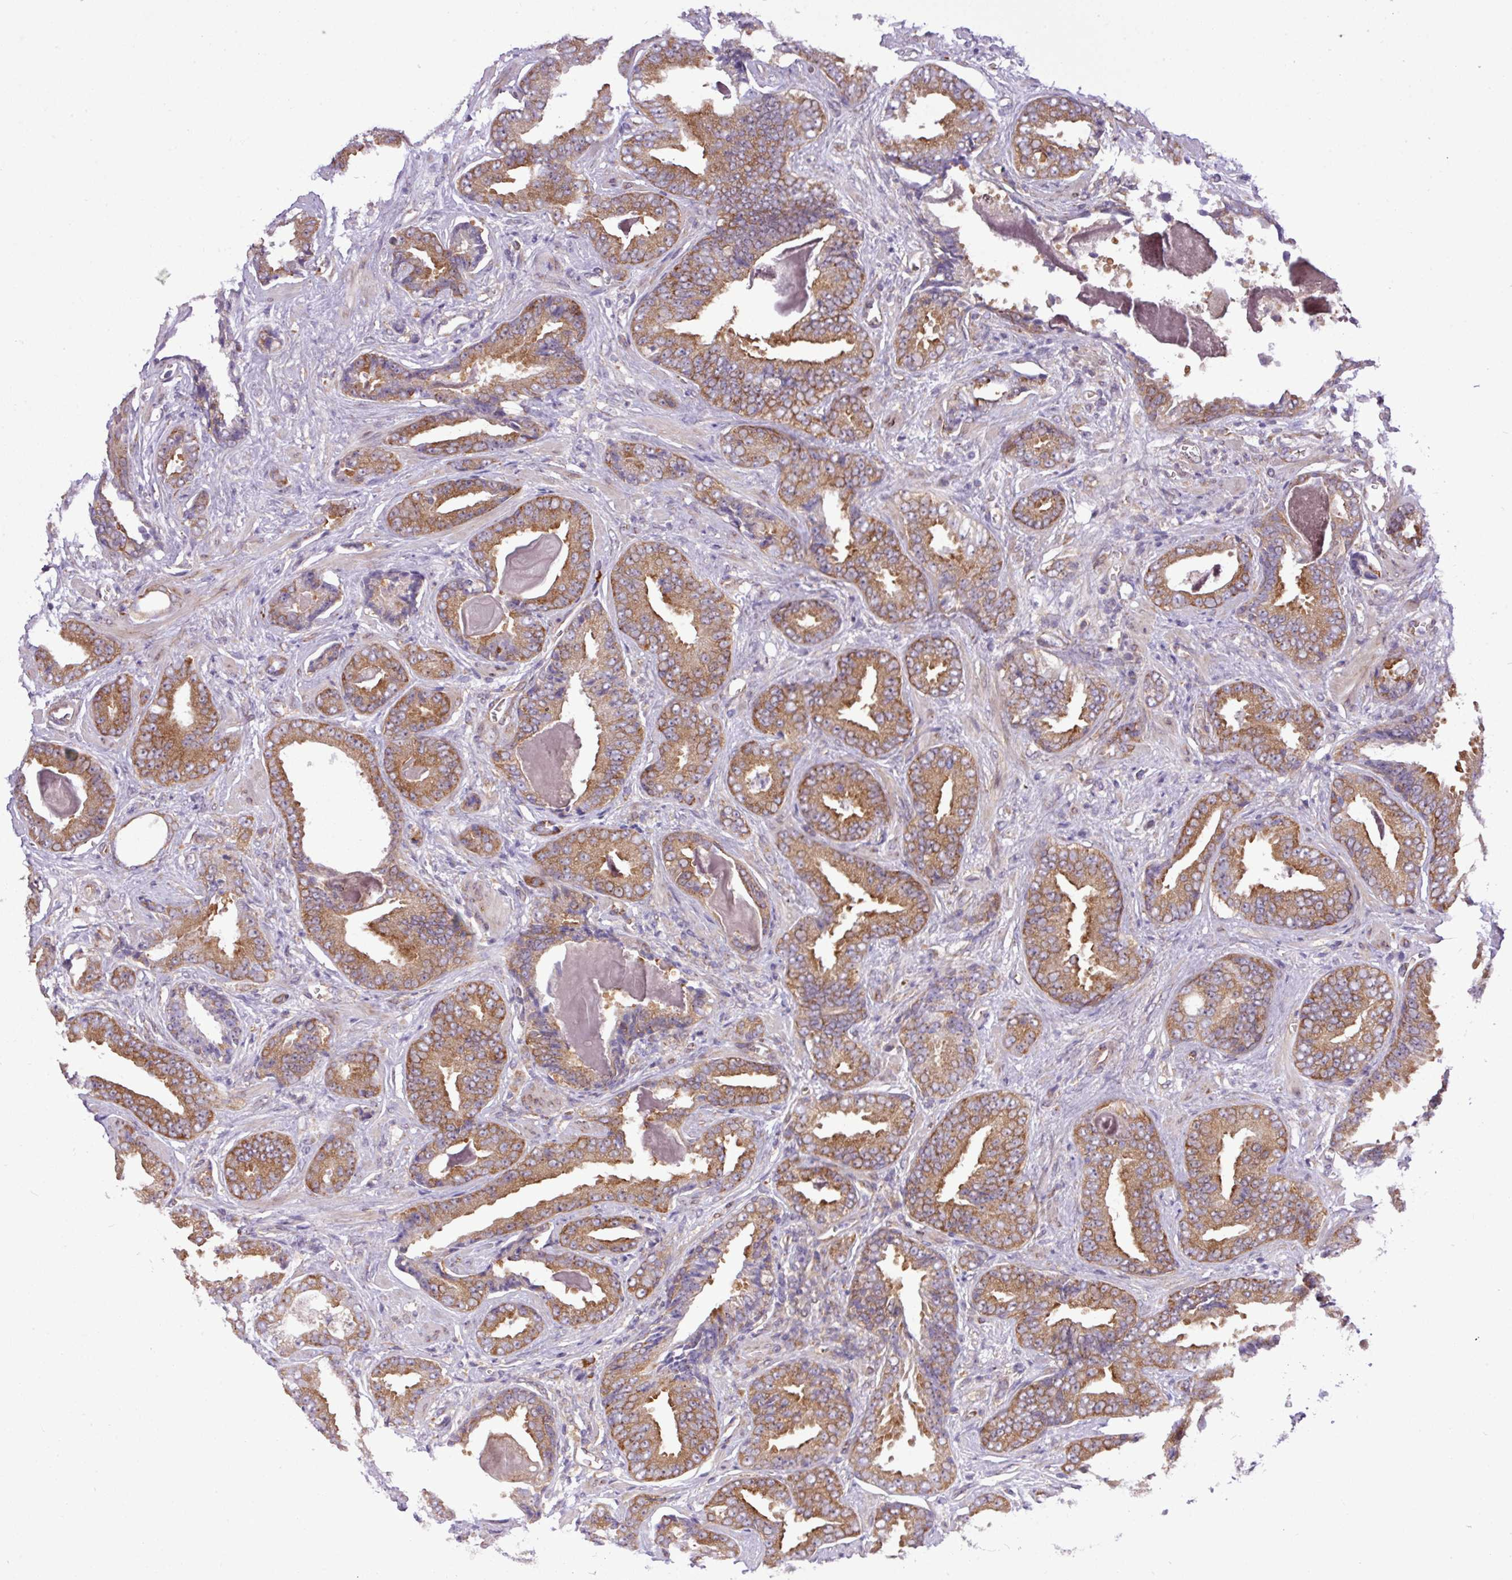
{"staining": {"intensity": "moderate", "quantity": ">75%", "location": "cytoplasmic/membranous"}, "tissue": "prostate cancer", "cell_type": "Tumor cells", "image_type": "cancer", "snomed": [{"axis": "morphology", "description": "Adenocarcinoma, Low grade"}, {"axis": "topography", "description": "Prostate"}], "caption": "High-magnification brightfield microscopy of prostate low-grade adenocarcinoma stained with DAB (3,3'-diaminobenzidine) (brown) and counterstained with hematoxylin (blue). tumor cells exhibit moderate cytoplasmic/membranous positivity is seen in approximately>75% of cells. The staining is performed using DAB brown chromogen to label protein expression. The nuclei are counter-stained blue using hematoxylin.", "gene": "FAM222B", "patient": {"sex": "male", "age": 62}}